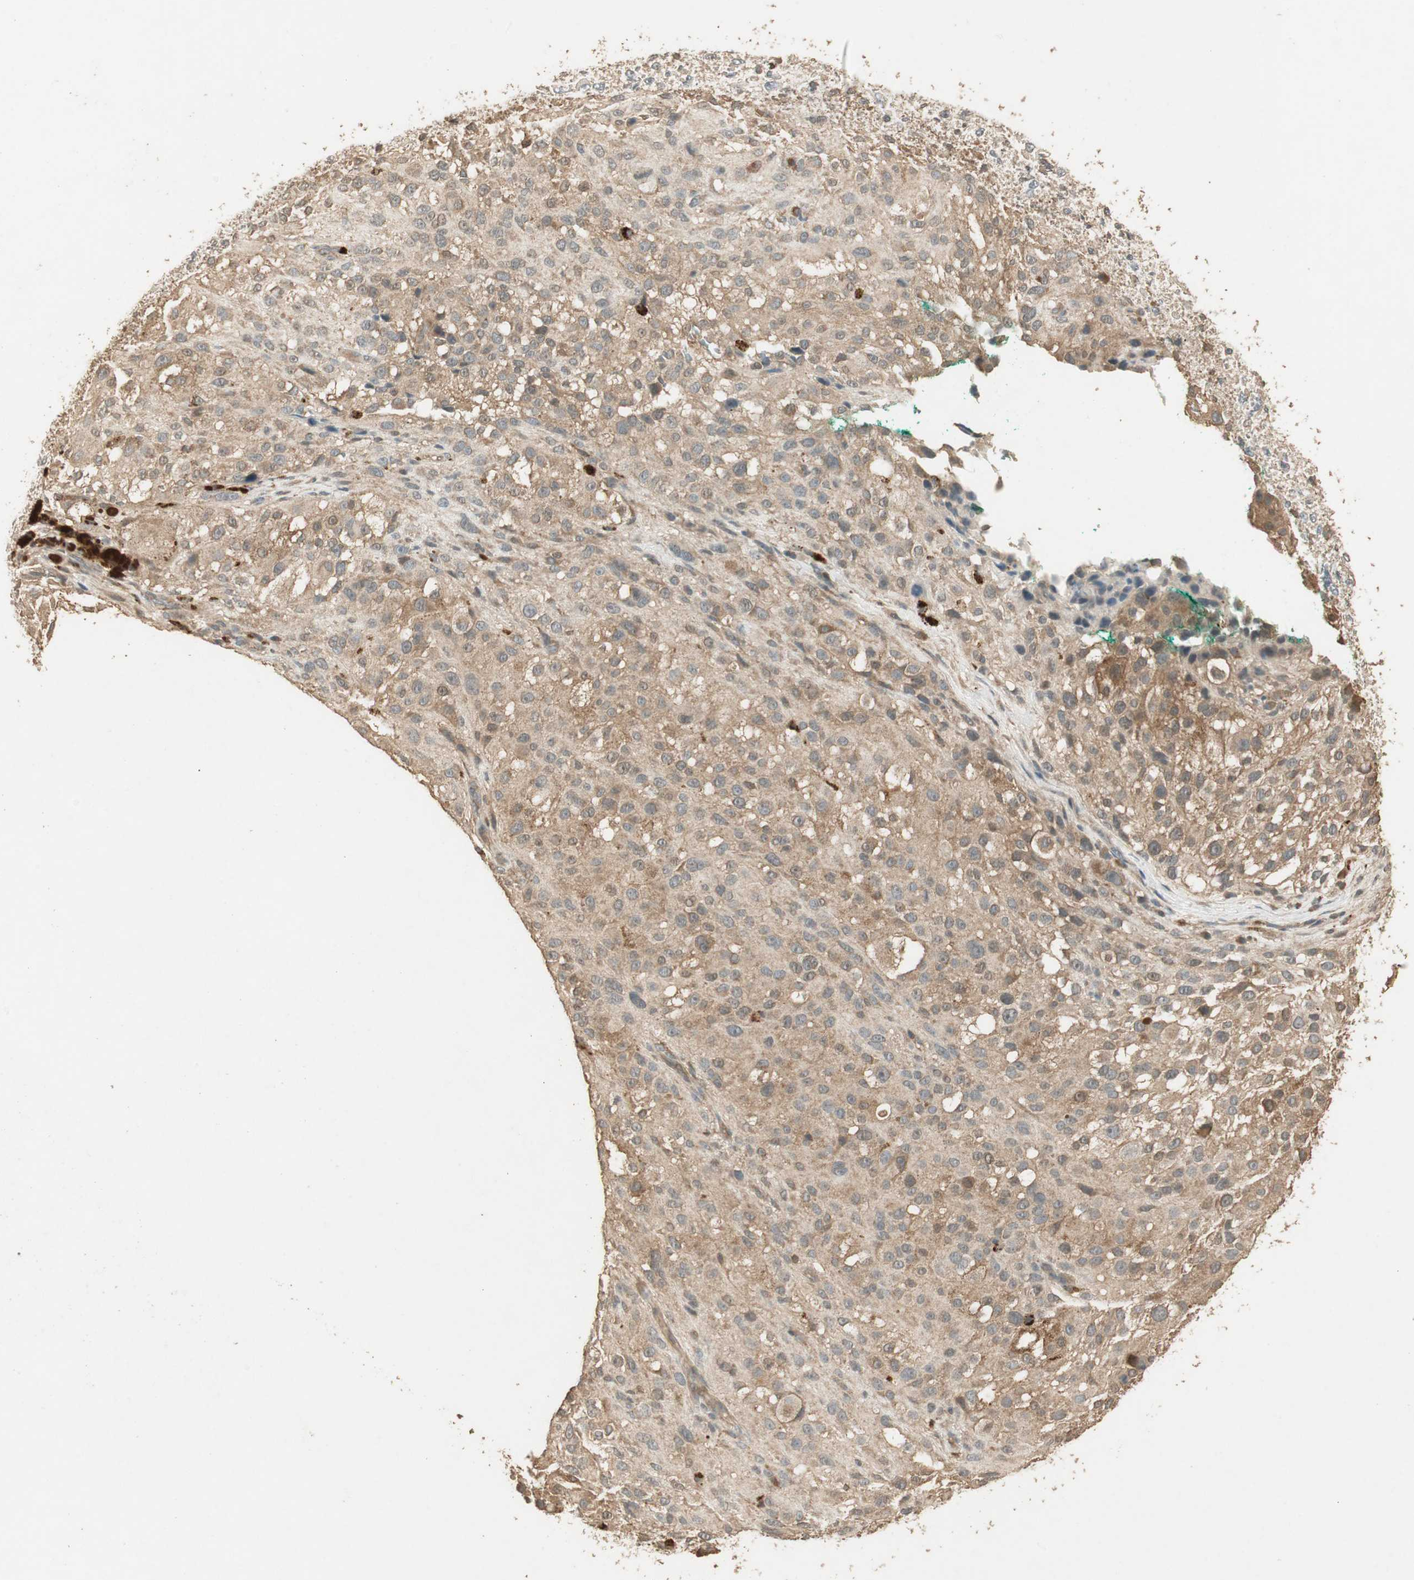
{"staining": {"intensity": "moderate", "quantity": "25%-75%", "location": "cytoplasmic/membranous"}, "tissue": "melanoma", "cell_type": "Tumor cells", "image_type": "cancer", "snomed": [{"axis": "morphology", "description": "Necrosis, NOS"}, {"axis": "morphology", "description": "Malignant melanoma, NOS"}, {"axis": "topography", "description": "Skin"}], "caption": "Protein staining shows moderate cytoplasmic/membranous positivity in approximately 25%-75% of tumor cells in malignant melanoma.", "gene": "USP2", "patient": {"sex": "female", "age": 87}}